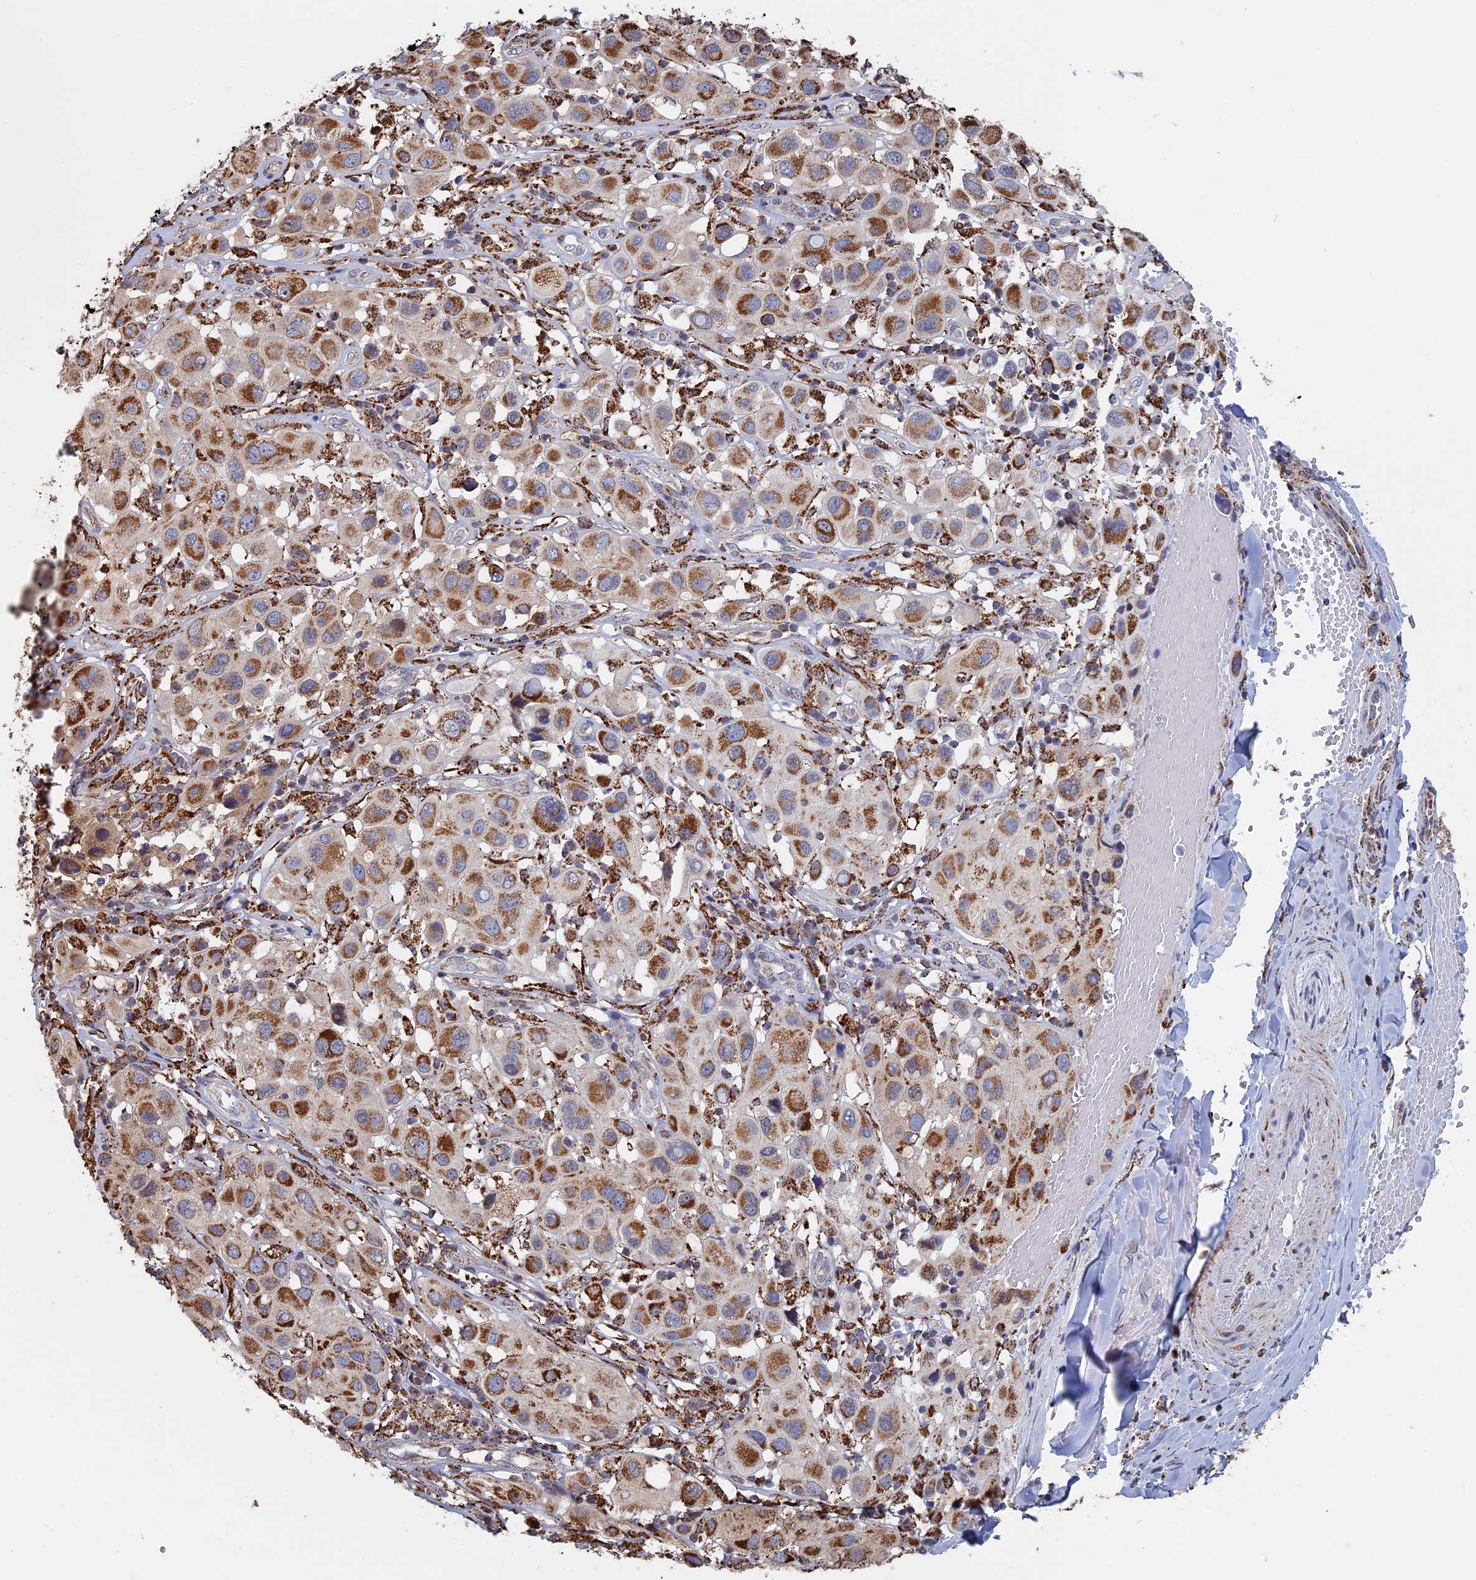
{"staining": {"intensity": "moderate", "quantity": ">75%", "location": "cytoplasmic/membranous"}, "tissue": "melanoma", "cell_type": "Tumor cells", "image_type": "cancer", "snomed": [{"axis": "morphology", "description": "Malignant melanoma, Metastatic site"}, {"axis": "topography", "description": "Skin"}], "caption": "This is an image of immunohistochemistry (IHC) staining of melanoma, which shows moderate staining in the cytoplasmic/membranous of tumor cells.", "gene": "SEC24D", "patient": {"sex": "male", "age": 41}}